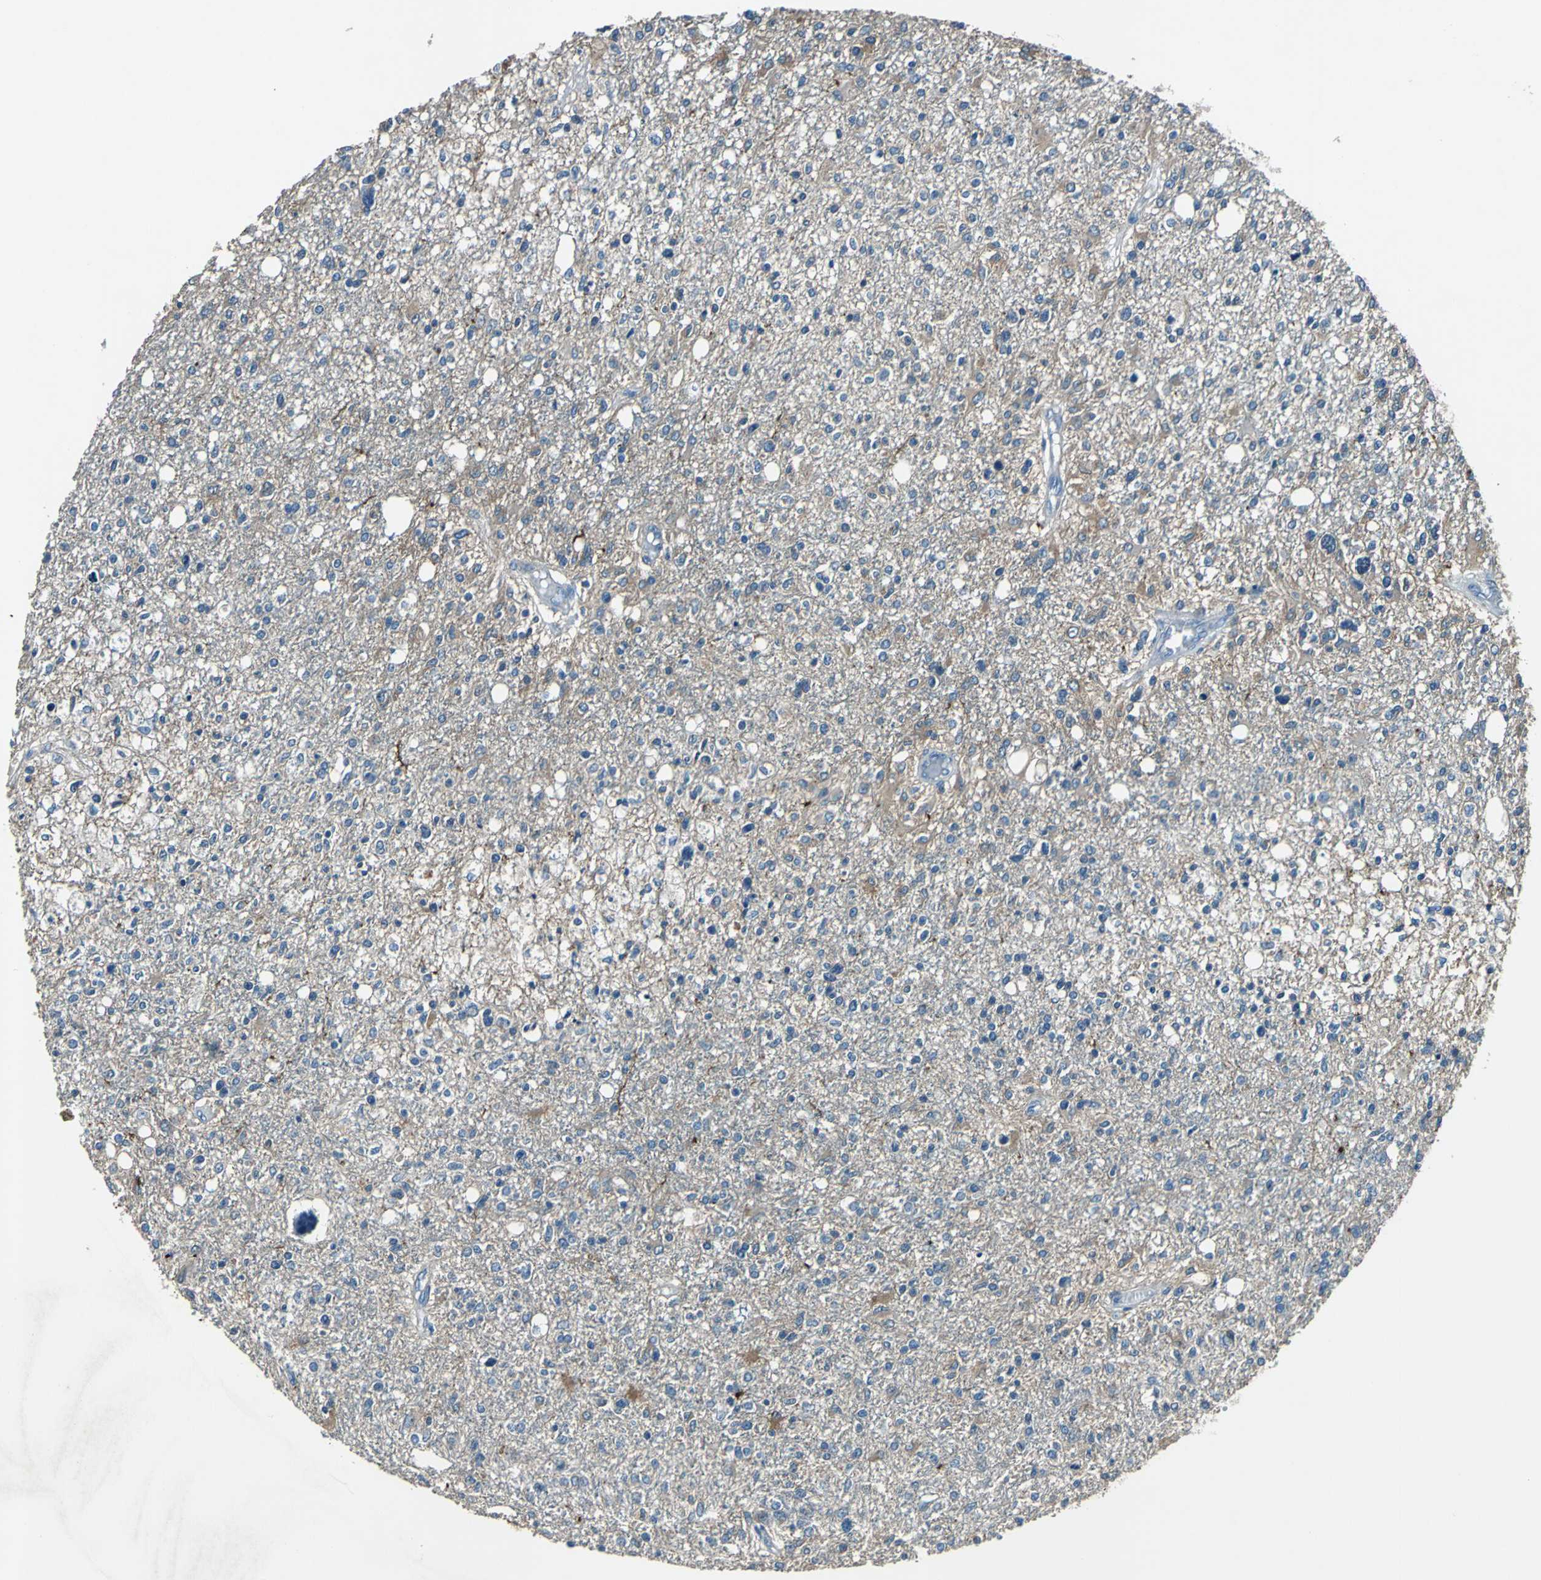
{"staining": {"intensity": "weak", "quantity": "25%-75%", "location": "cytoplasmic/membranous"}, "tissue": "glioma", "cell_type": "Tumor cells", "image_type": "cancer", "snomed": [{"axis": "morphology", "description": "Glioma, malignant, High grade"}, {"axis": "topography", "description": "Cerebral cortex"}], "caption": "Tumor cells display low levels of weak cytoplasmic/membranous staining in about 25%-75% of cells in glioma.", "gene": "PRKCA", "patient": {"sex": "male", "age": 76}}